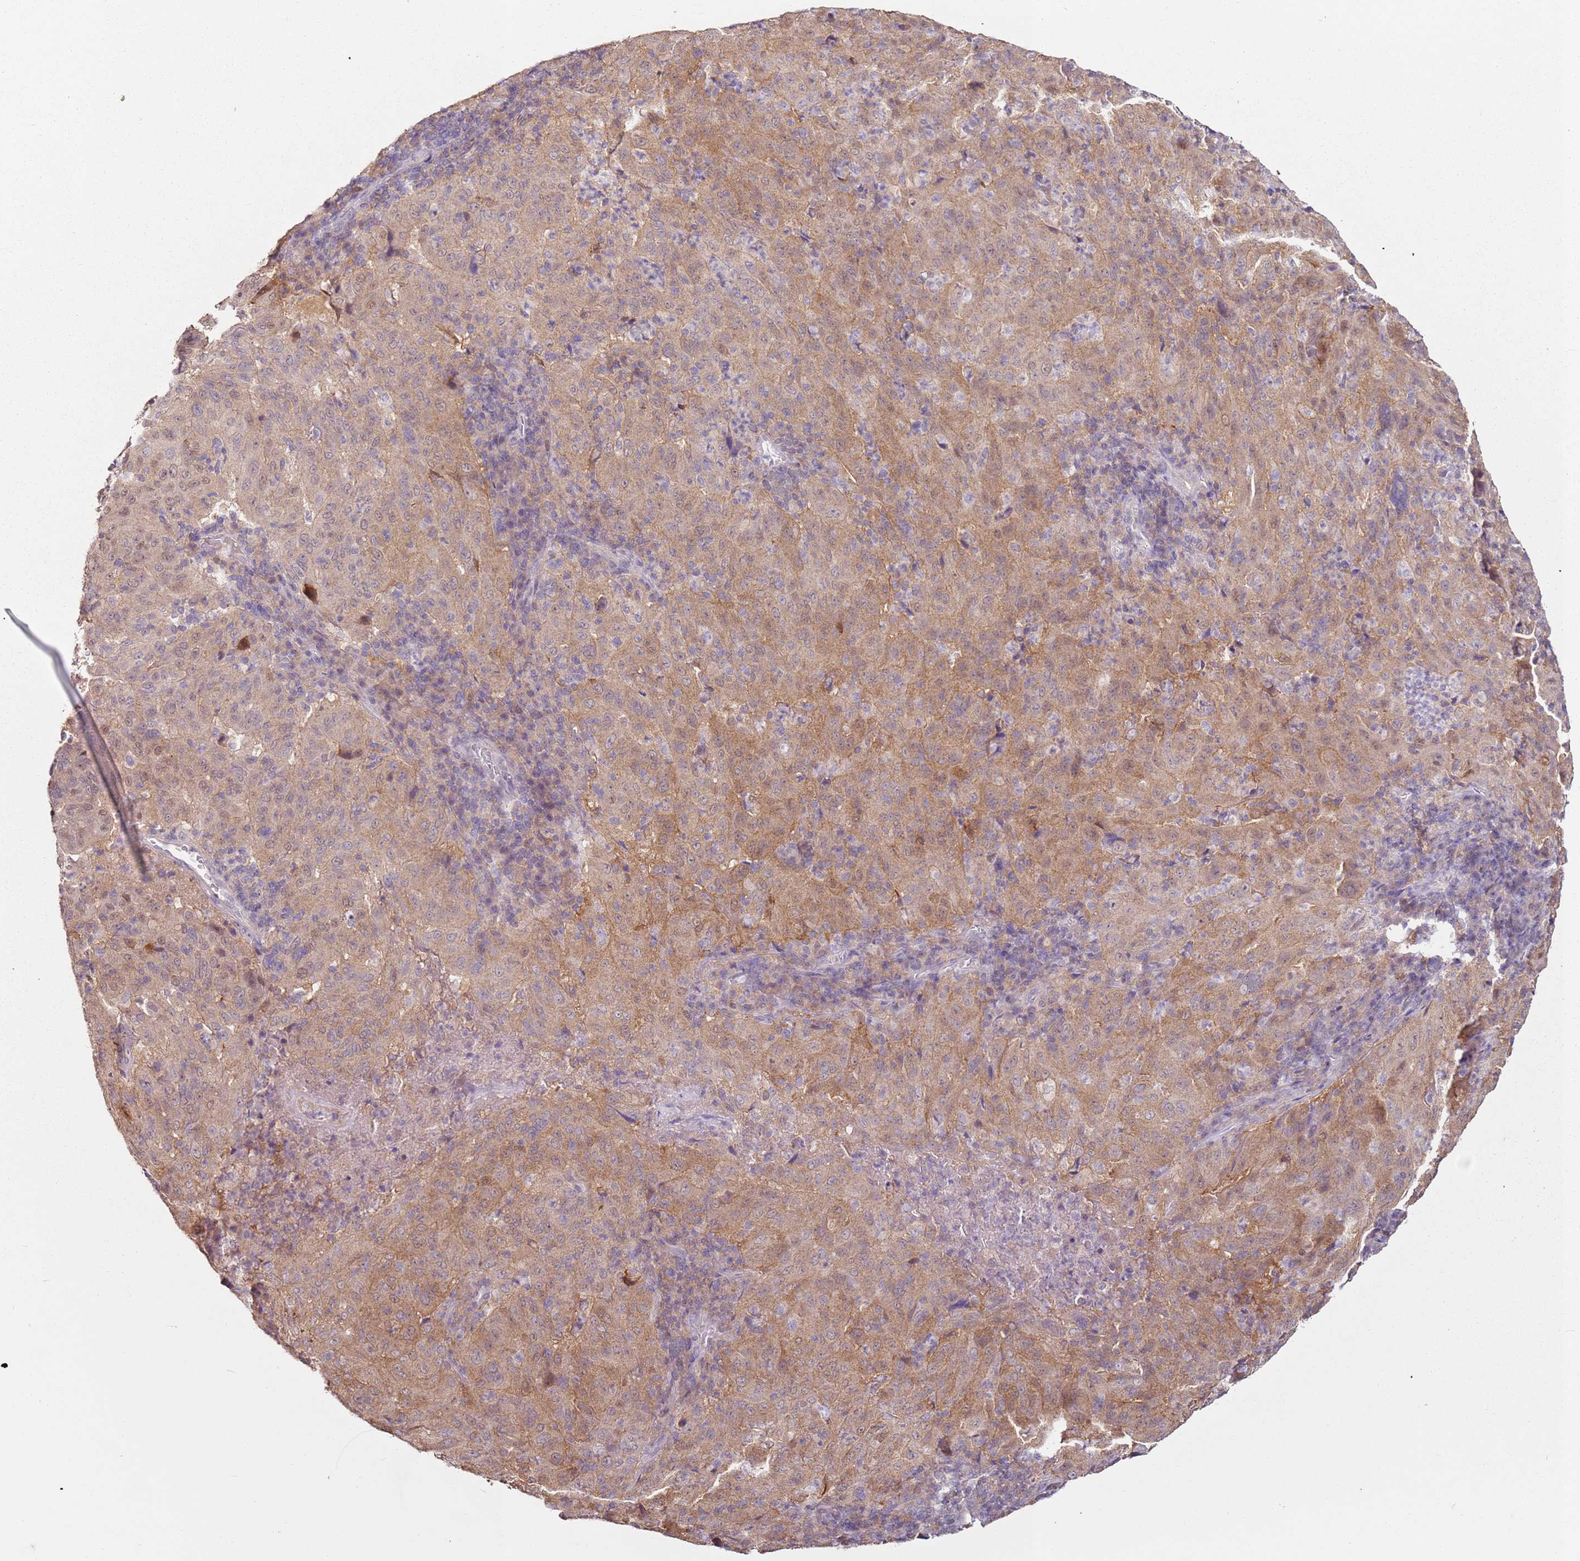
{"staining": {"intensity": "moderate", "quantity": ">75%", "location": "cytoplasmic/membranous"}, "tissue": "pancreatic cancer", "cell_type": "Tumor cells", "image_type": "cancer", "snomed": [{"axis": "morphology", "description": "Adenocarcinoma, NOS"}, {"axis": "topography", "description": "Pancreas"}], "caption": "An immunohistochemistry image of neoplastic tissue is shown. Protein staining in brown labels moderate cytoplasmic/membranous positivity in pancreatic adenocarcinoma within tumor cells.", "gene": "MDH1", "patient": {"sex": "male", "age": 63}}